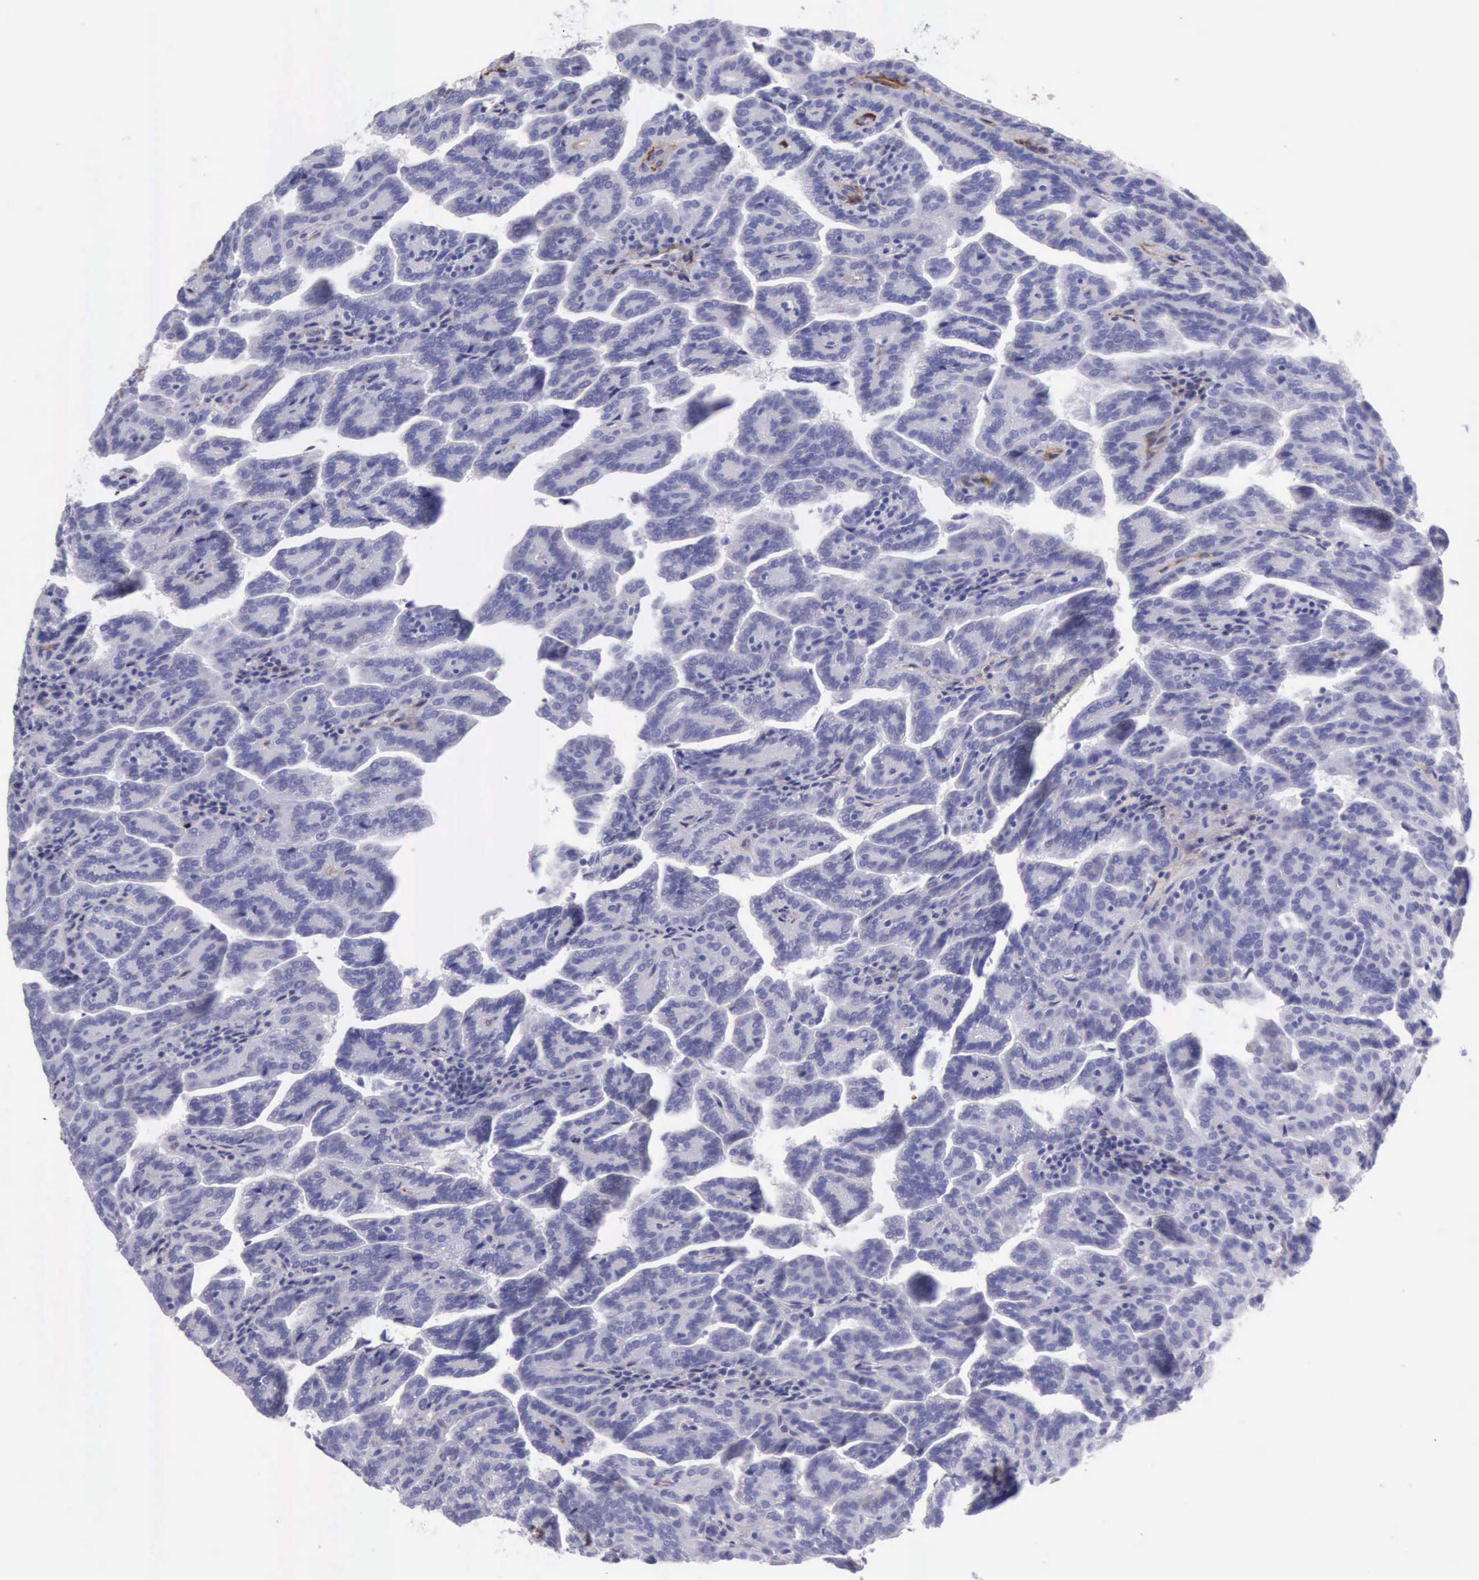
{"staining": {"intensity": "negative", "quantity": "none", "location": "none"}, "tissue": "renal cancer", "cell_type": "Tumor cells", "image_type": "cancer", "snomed": [{"axis": "morphology", "description": "Adenocarcinoma, NOS"}, {"axis": "topography", "description": "Kidney"}], "caption": "Human renal cancer stained for a protein using IHC reveals no positivity in tumor cells.", "gene": "AOC3", "patient": {"sex": "male", "age": 61}}